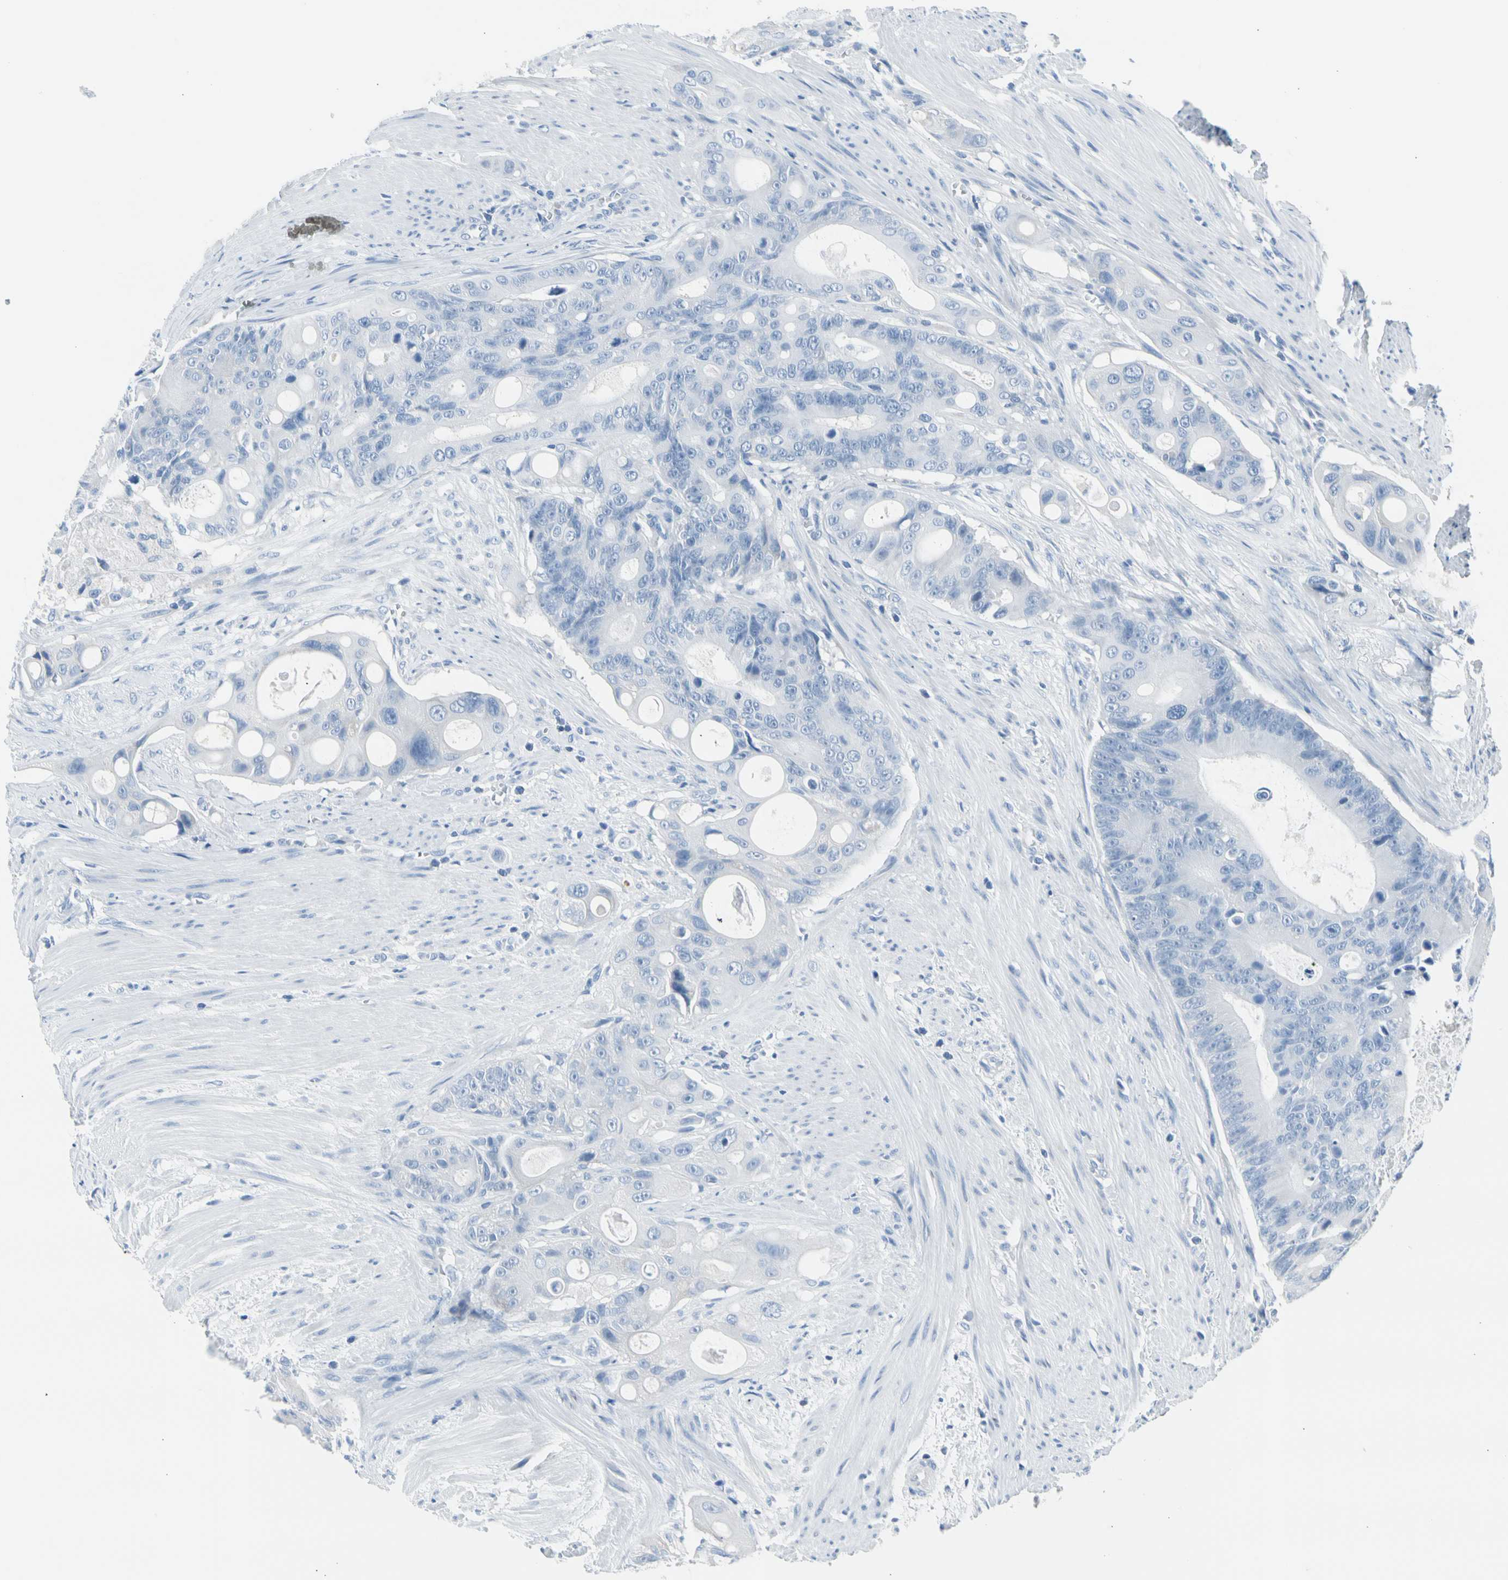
{"staining": {"intensity": "negative", "quantity": "none", "location": "none"}, "tissue": "colorectal cancer", "cell_type": "Tumor cells", "image_type": "cancer", "snomed": [{"axis": "morphology", "description": "Adenocarcinoma, NOS"}, {"axis": "topography", "description": "Colon"}], "caption": "A photomicrograph of human colorectal adenocarcinoma is negative for staining in tumor cells. The staining is performed using DAB (3,3'-diaminobenzidine) brown chromogen with nuclei counter-stained in using hematoxylin.", "gene": "TPO", "patient": {"sex": "female", "age": 57}}